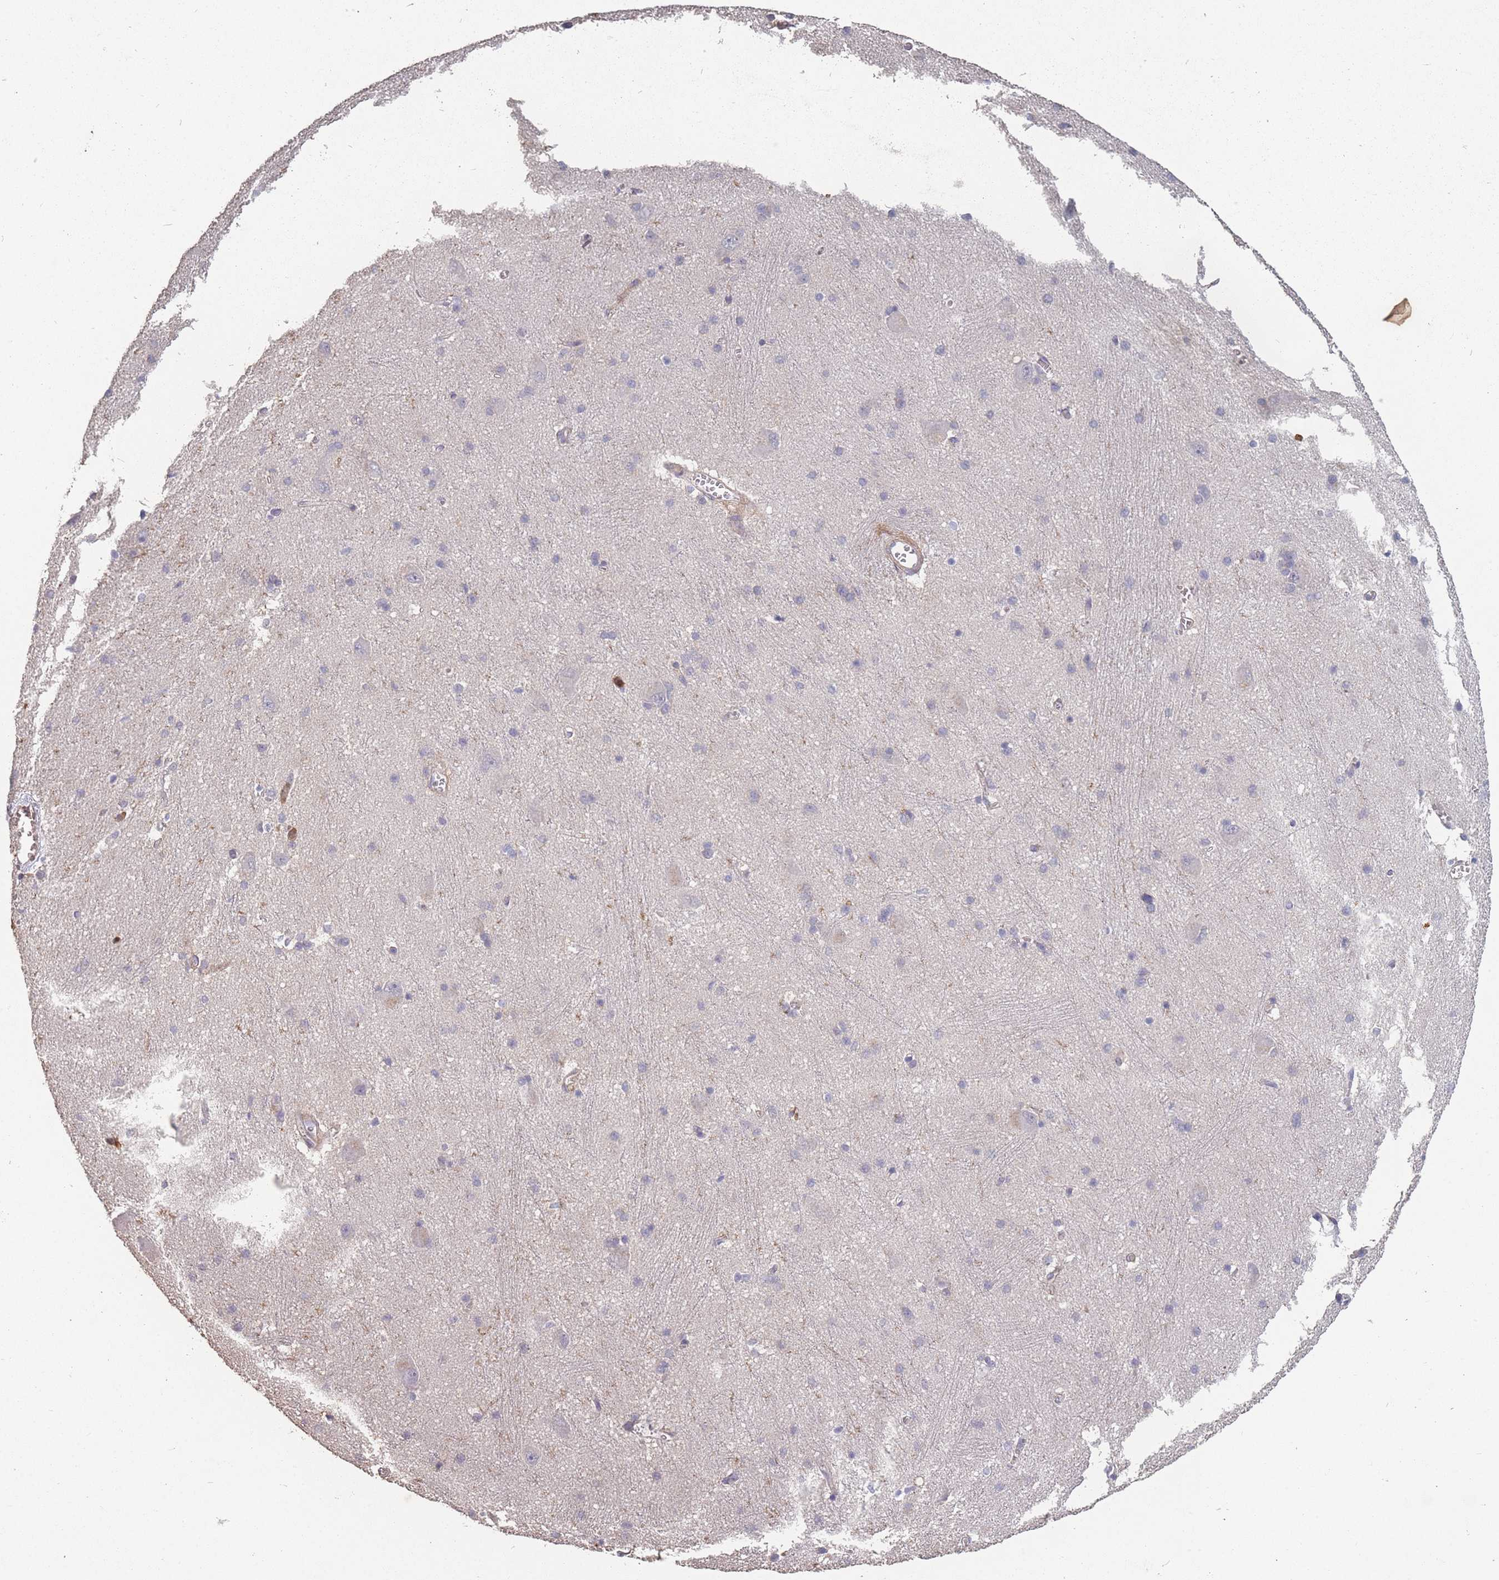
{"staining": {"intensity": "negative", "quantity": "none", "location": "none"}, "tissue": "caudate", "cell_type": "Glial cells", "image_type": "normal", "snomed": [{"axis": "morphology", "description": "Normal tissue, NOS"}, {"axis": "topography", "description": "Lateral ventricle wall"}], "caption": "A photomicrograph of caudate stained for a protein demonstrates no brown staining in glial cells. (Brightfield microscopy of DAB (3,3'-diaminobenzidine) immunohistochemistry at high magnification).", "gene": "BST1", "patient": {"sex": "male", "age": 37}}